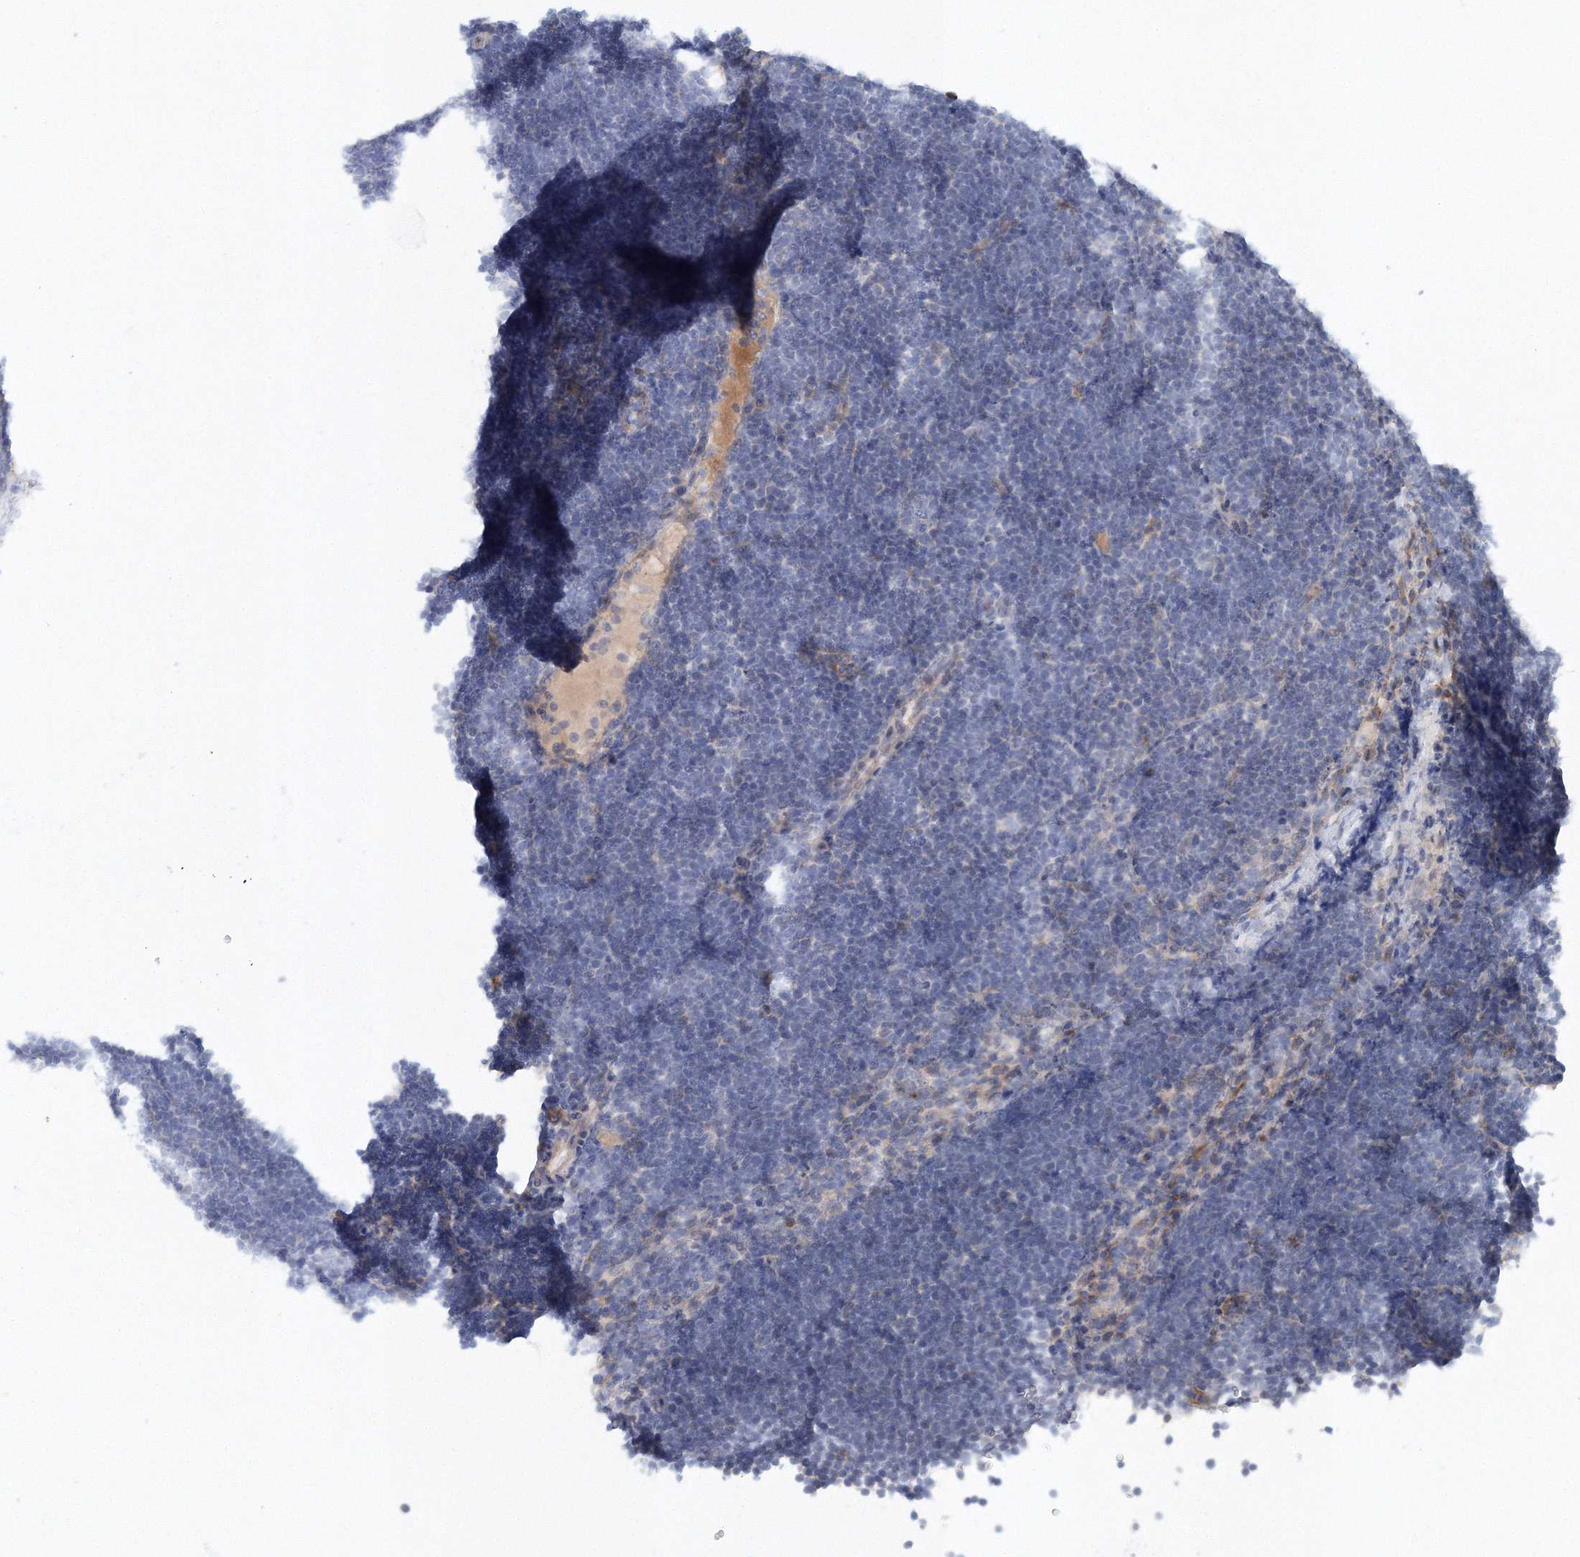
{"staining": {"intensity": "negative", "quantity": "none", "location": "none"}, "tissue": "lymphoma", "cell_type": "Tumor cells", "image_type": "cancer", "snomed": [{"axis": "morphology", "description": "Malignant lymphoma, non-Hodgkin's type, High grade"}, {"axis": "topography", "description": "Lymph node"}], "caption": "Human high-grade malignant lymphoma, non-Hodgkin's type stained for a protein using immunohistochemistry (IHC) displays no expression in tumor cells.", "gene": "SH3BP5", "patient": {"sex": "male", "age": 13}}